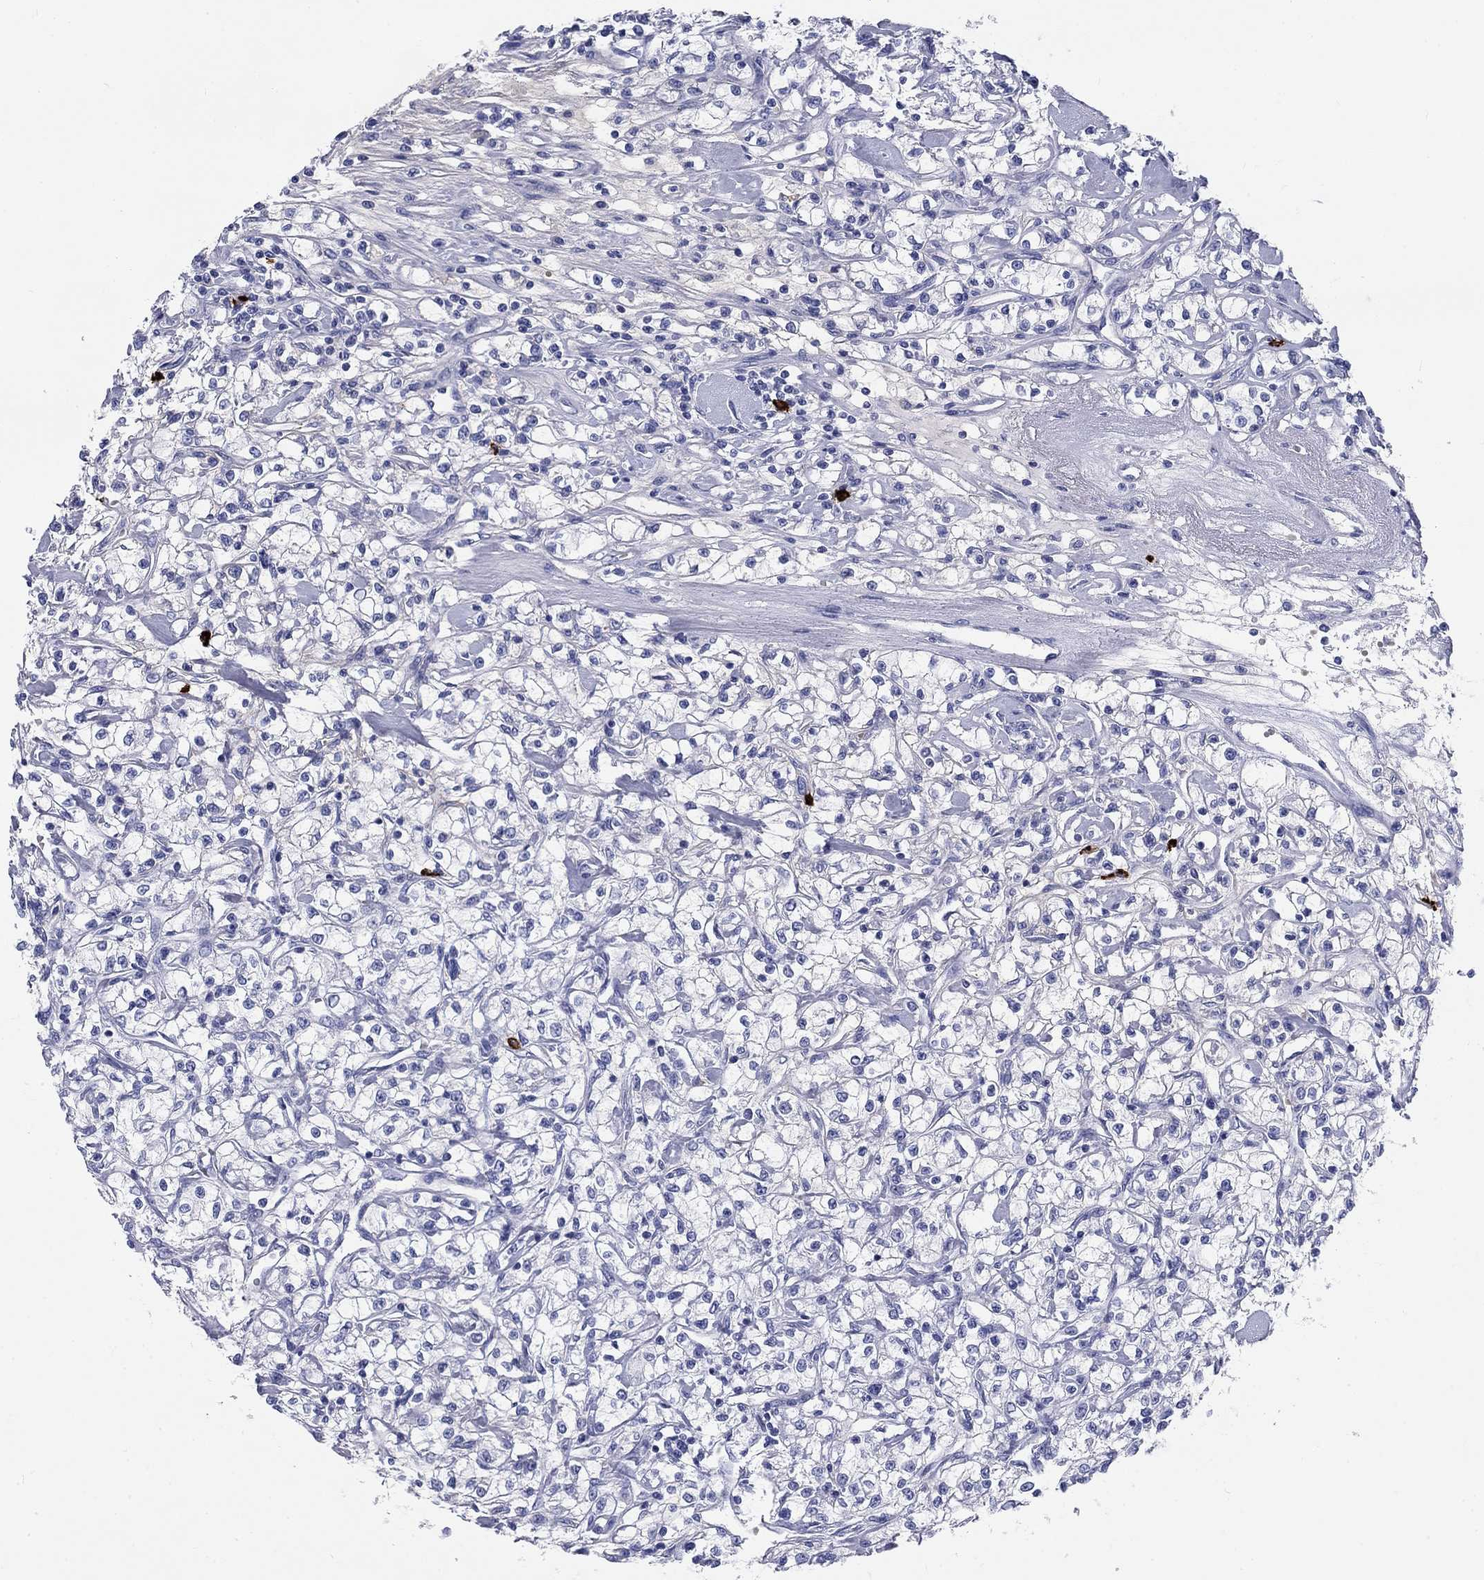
{"staining": {"intensity": "negative", "quantity": "none", "location": "none"}, "tissue": "renal cancer", "cell_type": "Tumor cells", "image_type": "cancer", "snomed": [{"axis": "morphology", "description": "Adenocarcinoma, NOS"}, {"axis": "topography", "description": "Kidney"}], "caption": "This is an immunohistochemistry image of renal cancer. There is no staining in tumor cells.", "gene": "CD40LG", "patient": {"sex": "female", "age": 59}}